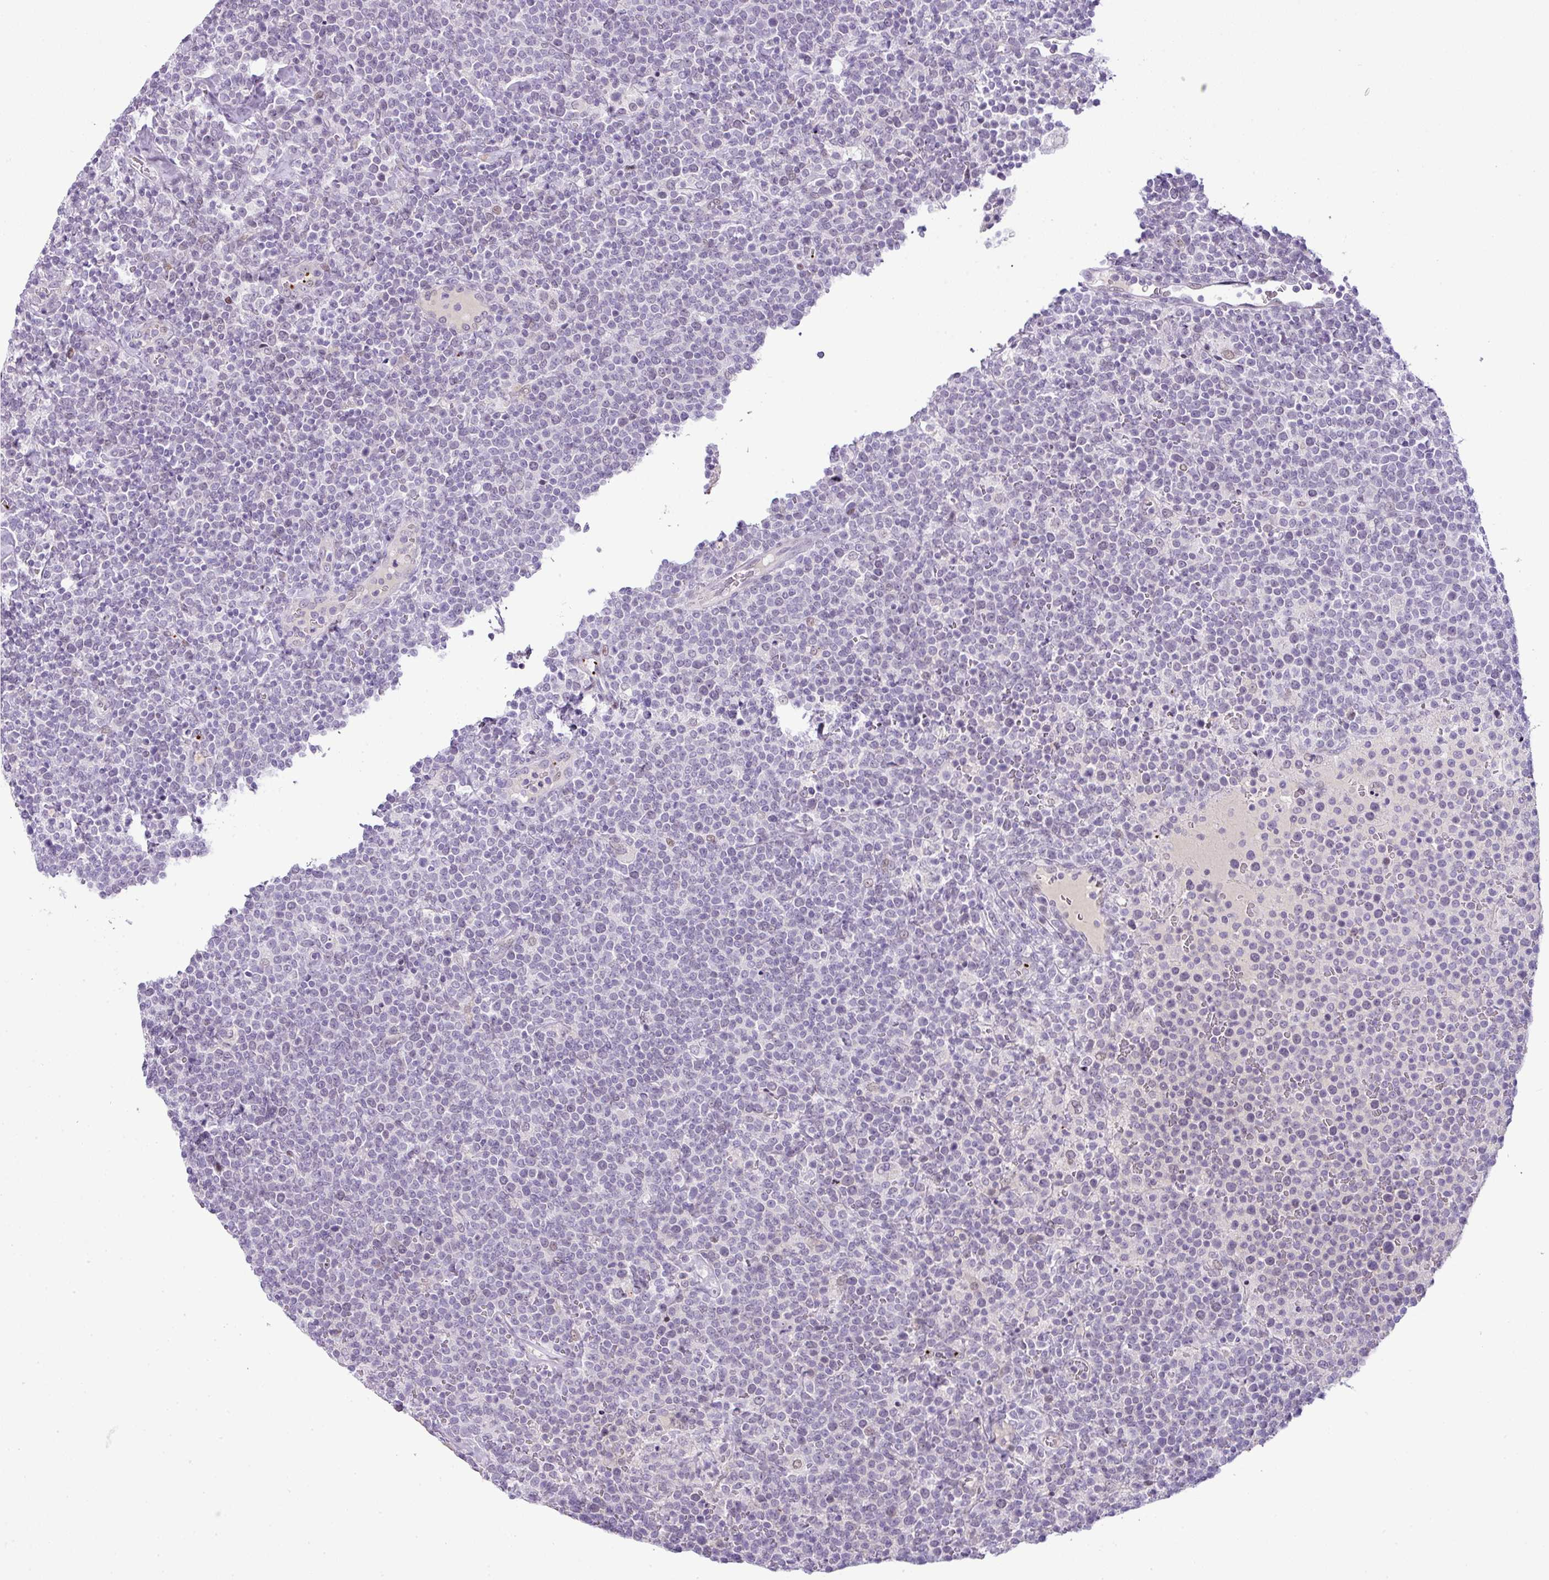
{"staining": {"intensity": "negative", "quantity": "none", "location": "none"}, "tissue": "lymphoma", "cell_type": "Tumor cells", "image_type": "cancer", "snomed": [{"axis": "morphology", "description": "Malignant lymphoma, non-Hodgkin's type, High grade"}, {"axis": "topography", "description": "Lymph node"}], "caption": "Immunohistochemistry histopathology image of neoplastic tissue: human high-grade malignant lymphoma, non-Hodgkin's type stained with DAB demonstrates no significant protein positivity in tumor cells. Brightfield microscopy of IHC stained with DAB (brown) and hematoxylin (blue), captured at high magnification.", "gene": "CMTM5", "patient": {"sex": "male", "age": 61}}